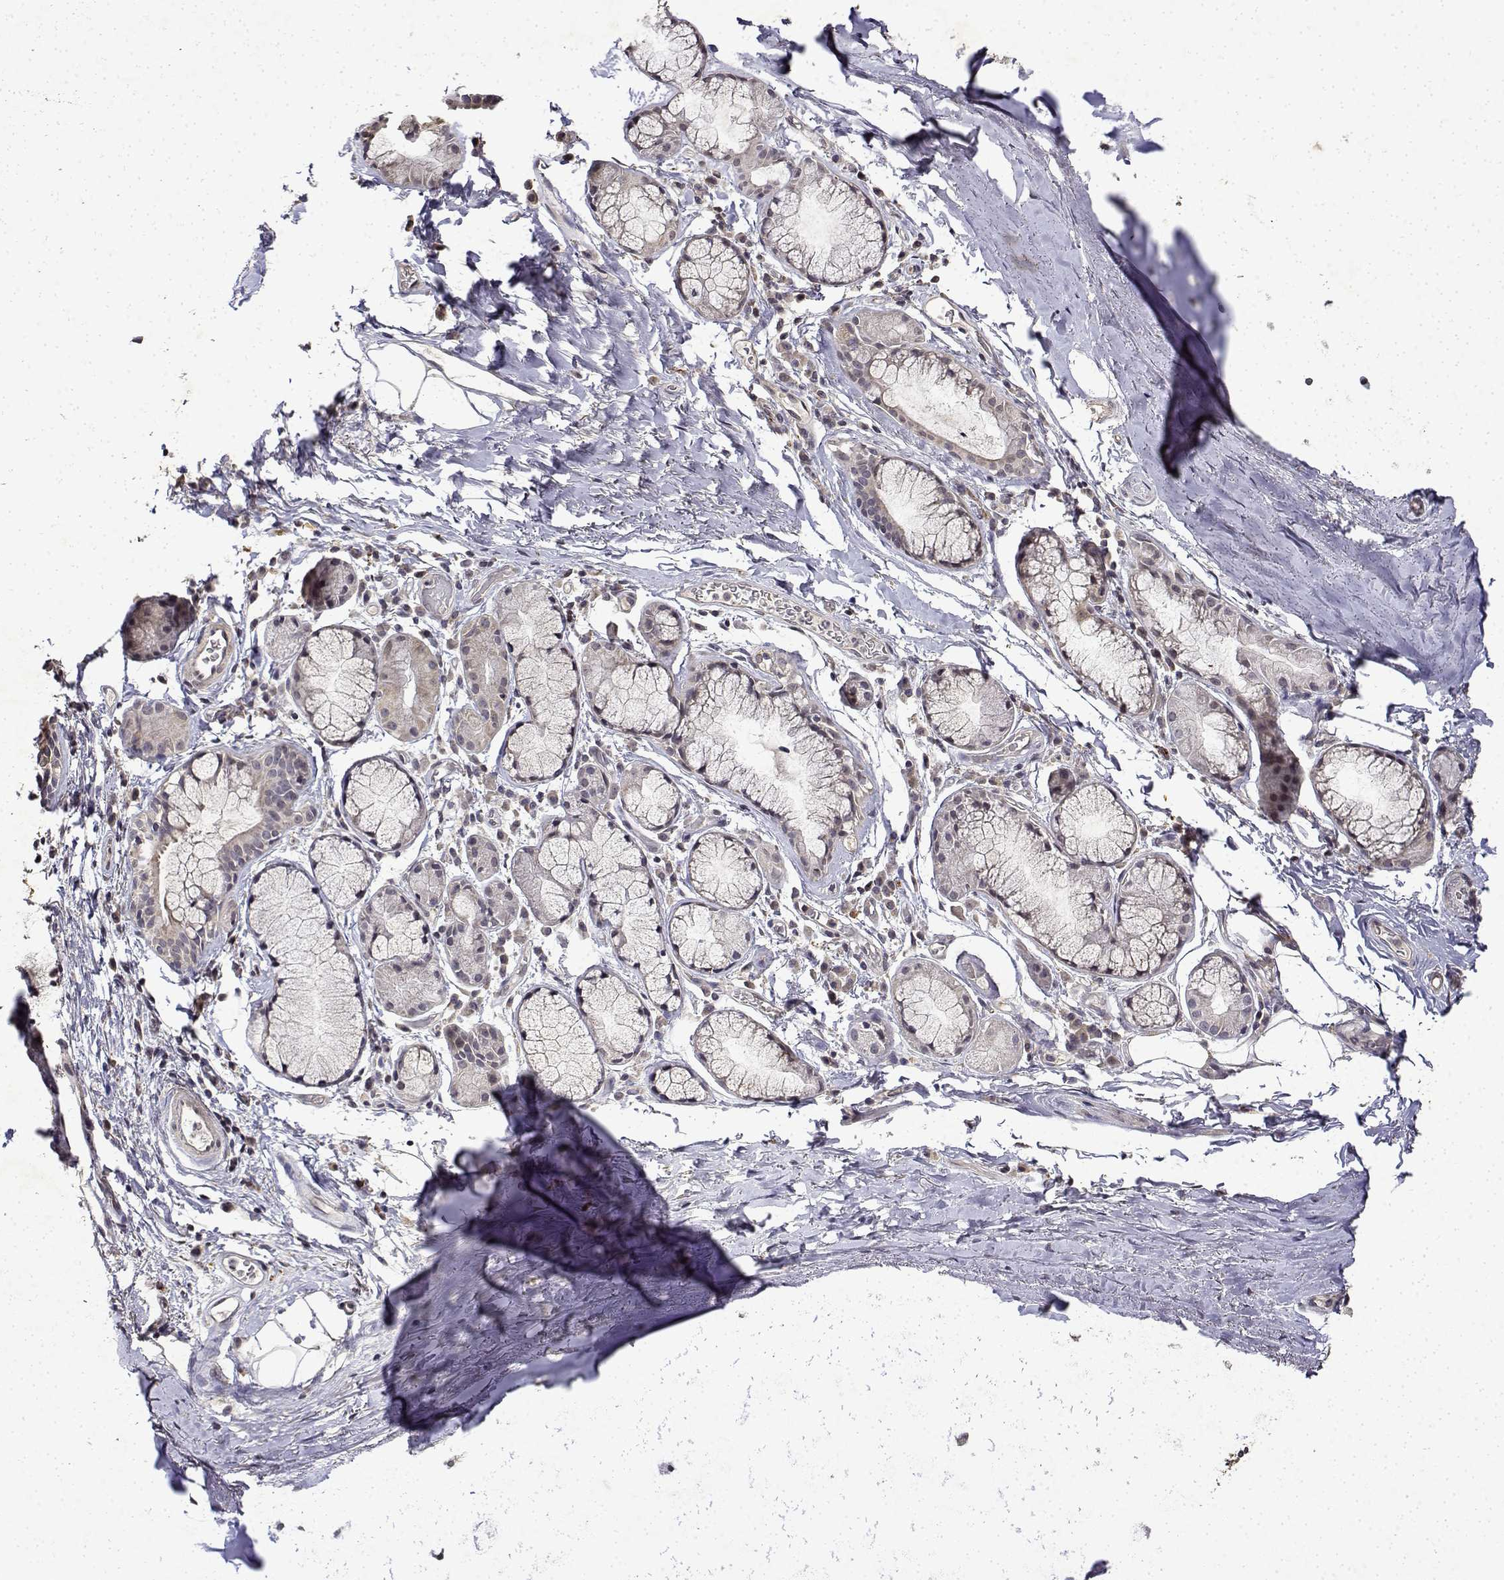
{"staining": {"intensity": "weak", "quantity": ">75%", "location": "cytoplasmic/membranous"}, "tissue": "soft tissue", "cell_type": "Chondrocytes", "image_type": "normal", "snomed": [{"axis": "morphology", "description": "Normal tissue, NOS"}, {"axis": "topography", "description": "Bronchus"}, {"axis": "topography", "description": "Lung"}], "caption": "Brown immunohistochemical staining in unremarkable human soft tissue demonstrates weak cytoplasmic/membranous positivity in about >75% of chondrocytes. The protein of interest is shown in brown color, while the nuclei are stained blue.", "gene": "BDNF", "patient": {"sex": "female", "age": 57}}